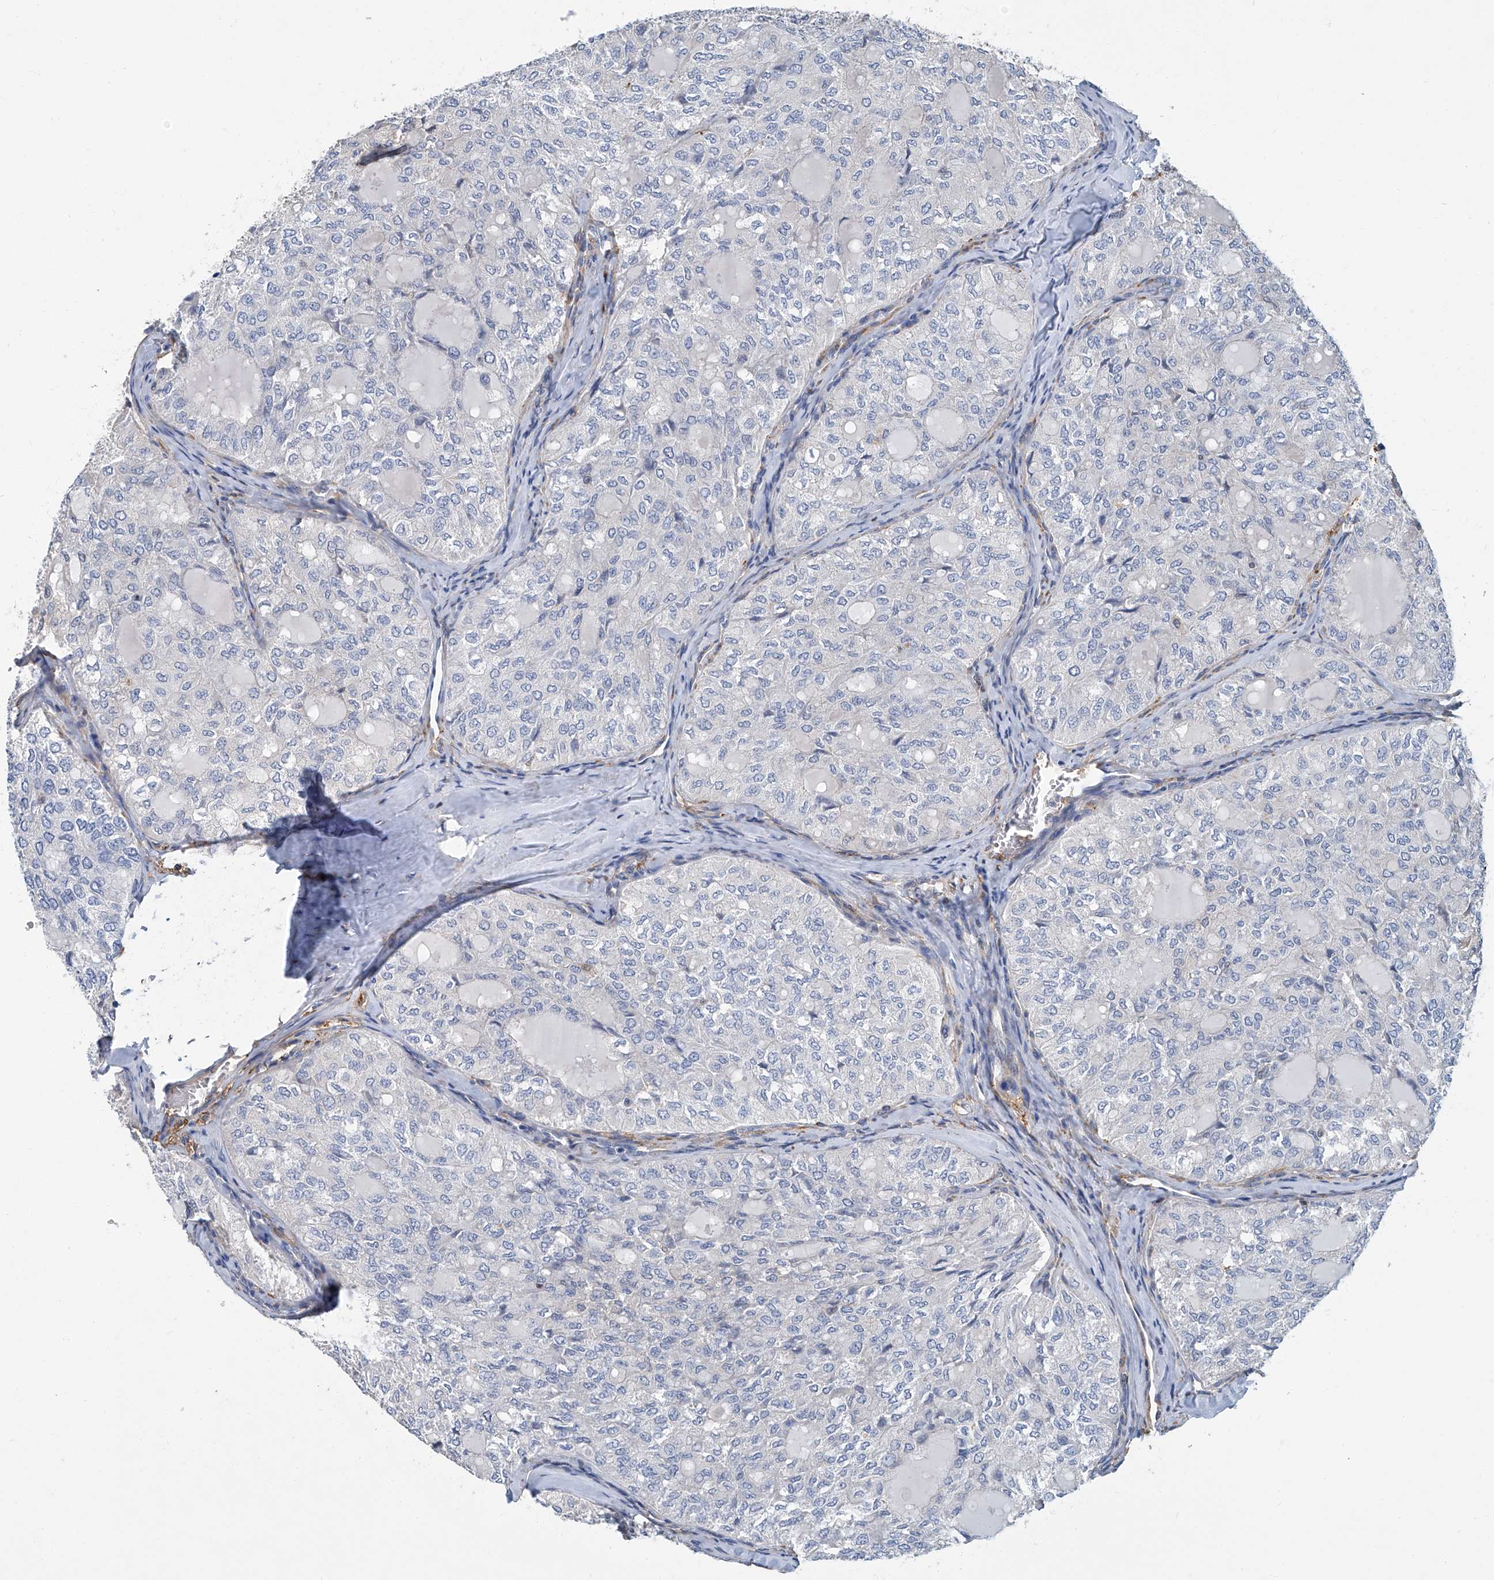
{"staining": {"intensity": "negative", "quantity": "none", "location": "none"}, "tissue": "thyroid cancer", "cell_type": "Tumor cells", "image_type": "cancer", "snomed": [{"axis": "morphology", "description": "Follicular adenoma carcinoma, NOS"}, {"axis": "topography", "description": "Thyroid gland"}], "caption": "Thyroid cancer (follicular adenoma carcinoma) was stained to show a protein in brown. There is no significant expression in tumor cells.", "gene": "PSMB10", "patient": {"sex": "male", "age": 75}}